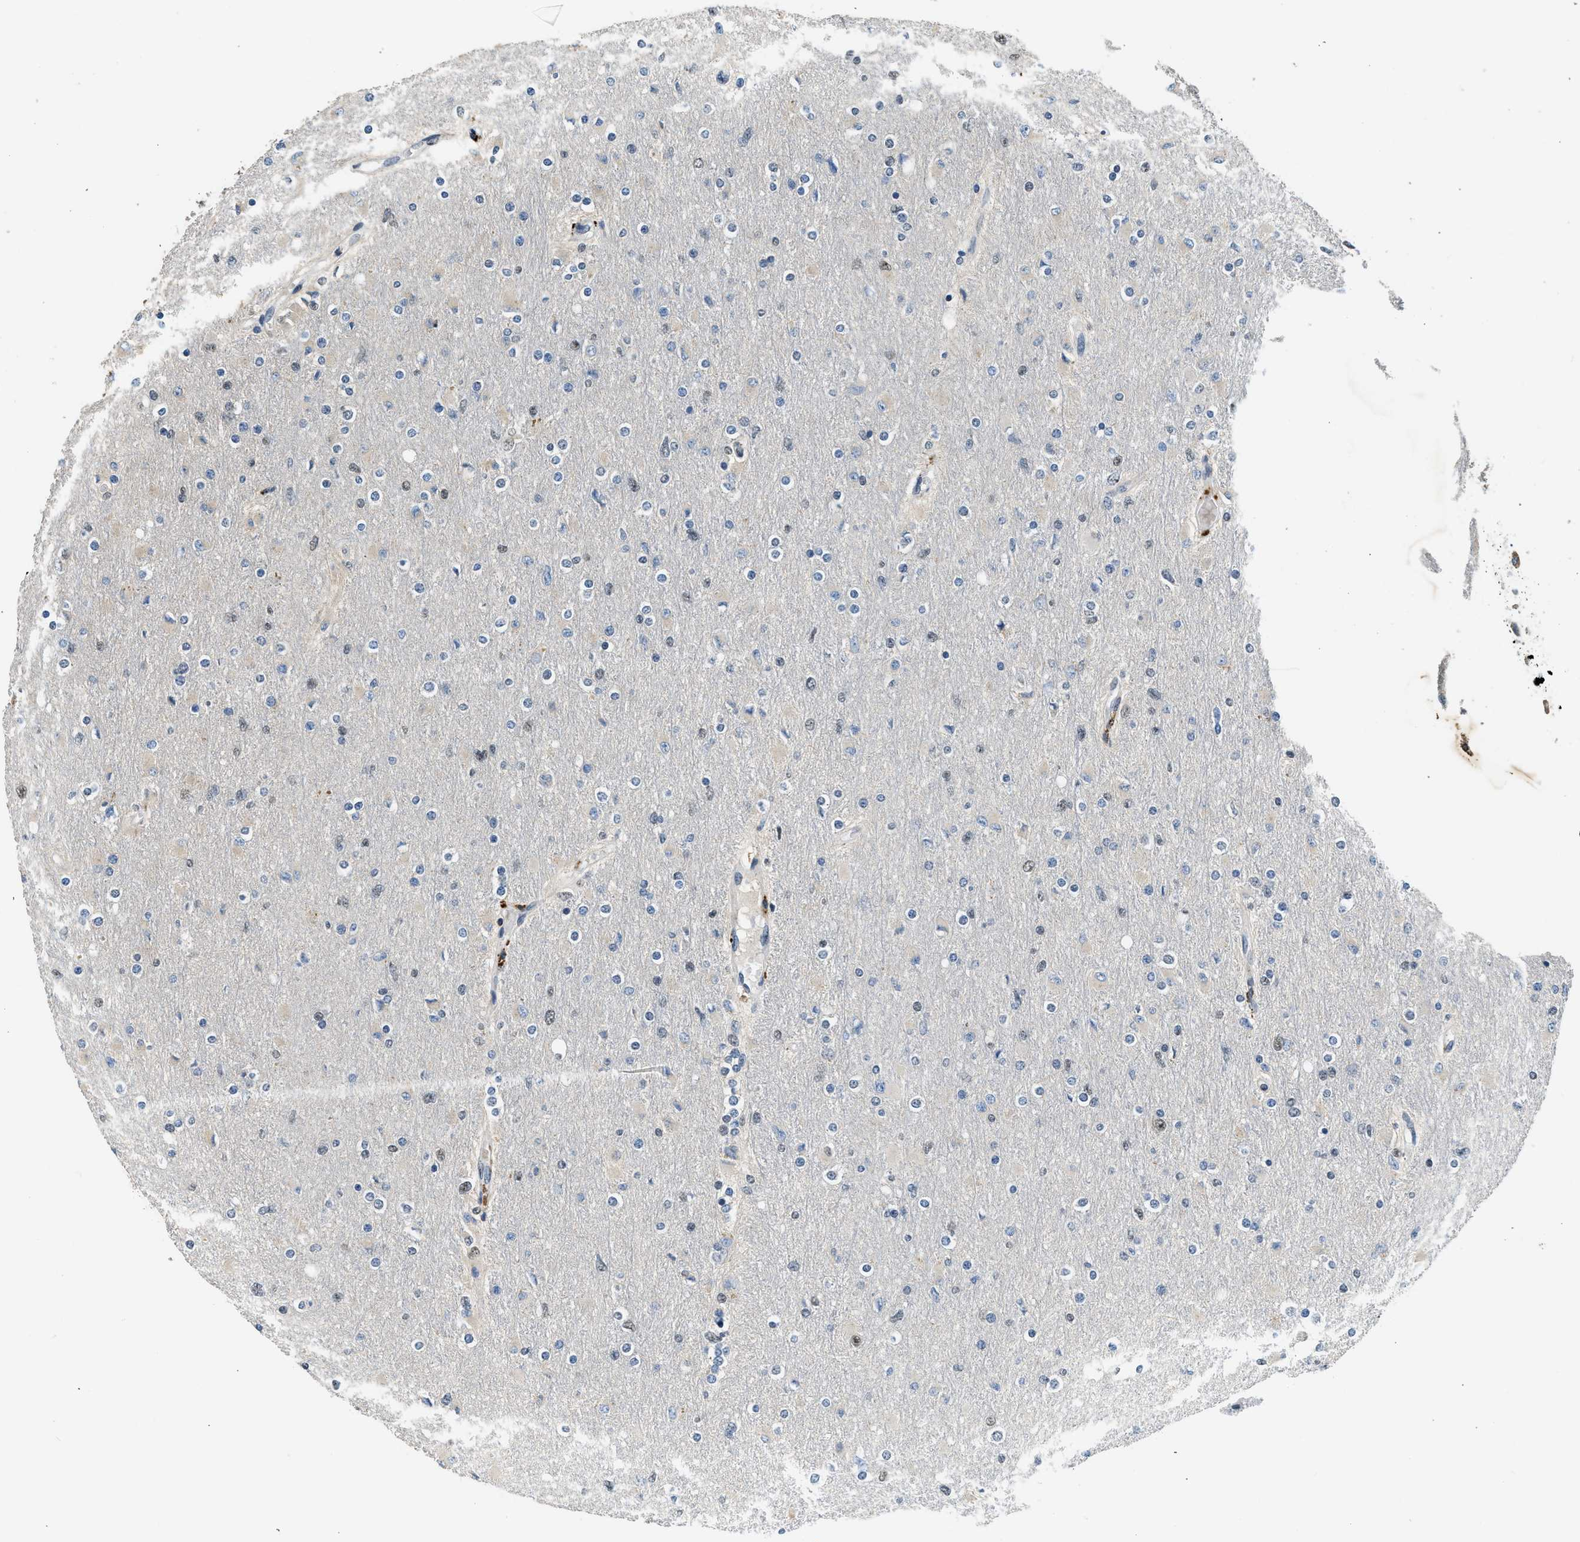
{"staining": {"intensity": "weak", "quantity": "<25%", "location": "nuclear"}, "tissue": "glioma", "cell_type": "Tumor cells", "image_type": "cancer", "snomed": [{"axis": "morphology", "description": "Glioma, malignant, High grade"}, {"axis": "topography", "description": "Cerebral cortex"}], "caption": "An image of high-grade glioma (malignant) stained for a protein shows no brown staining in tumor cells.", "gene": "SLC15A4", "patient": {"sex": "female", "age": 36}}